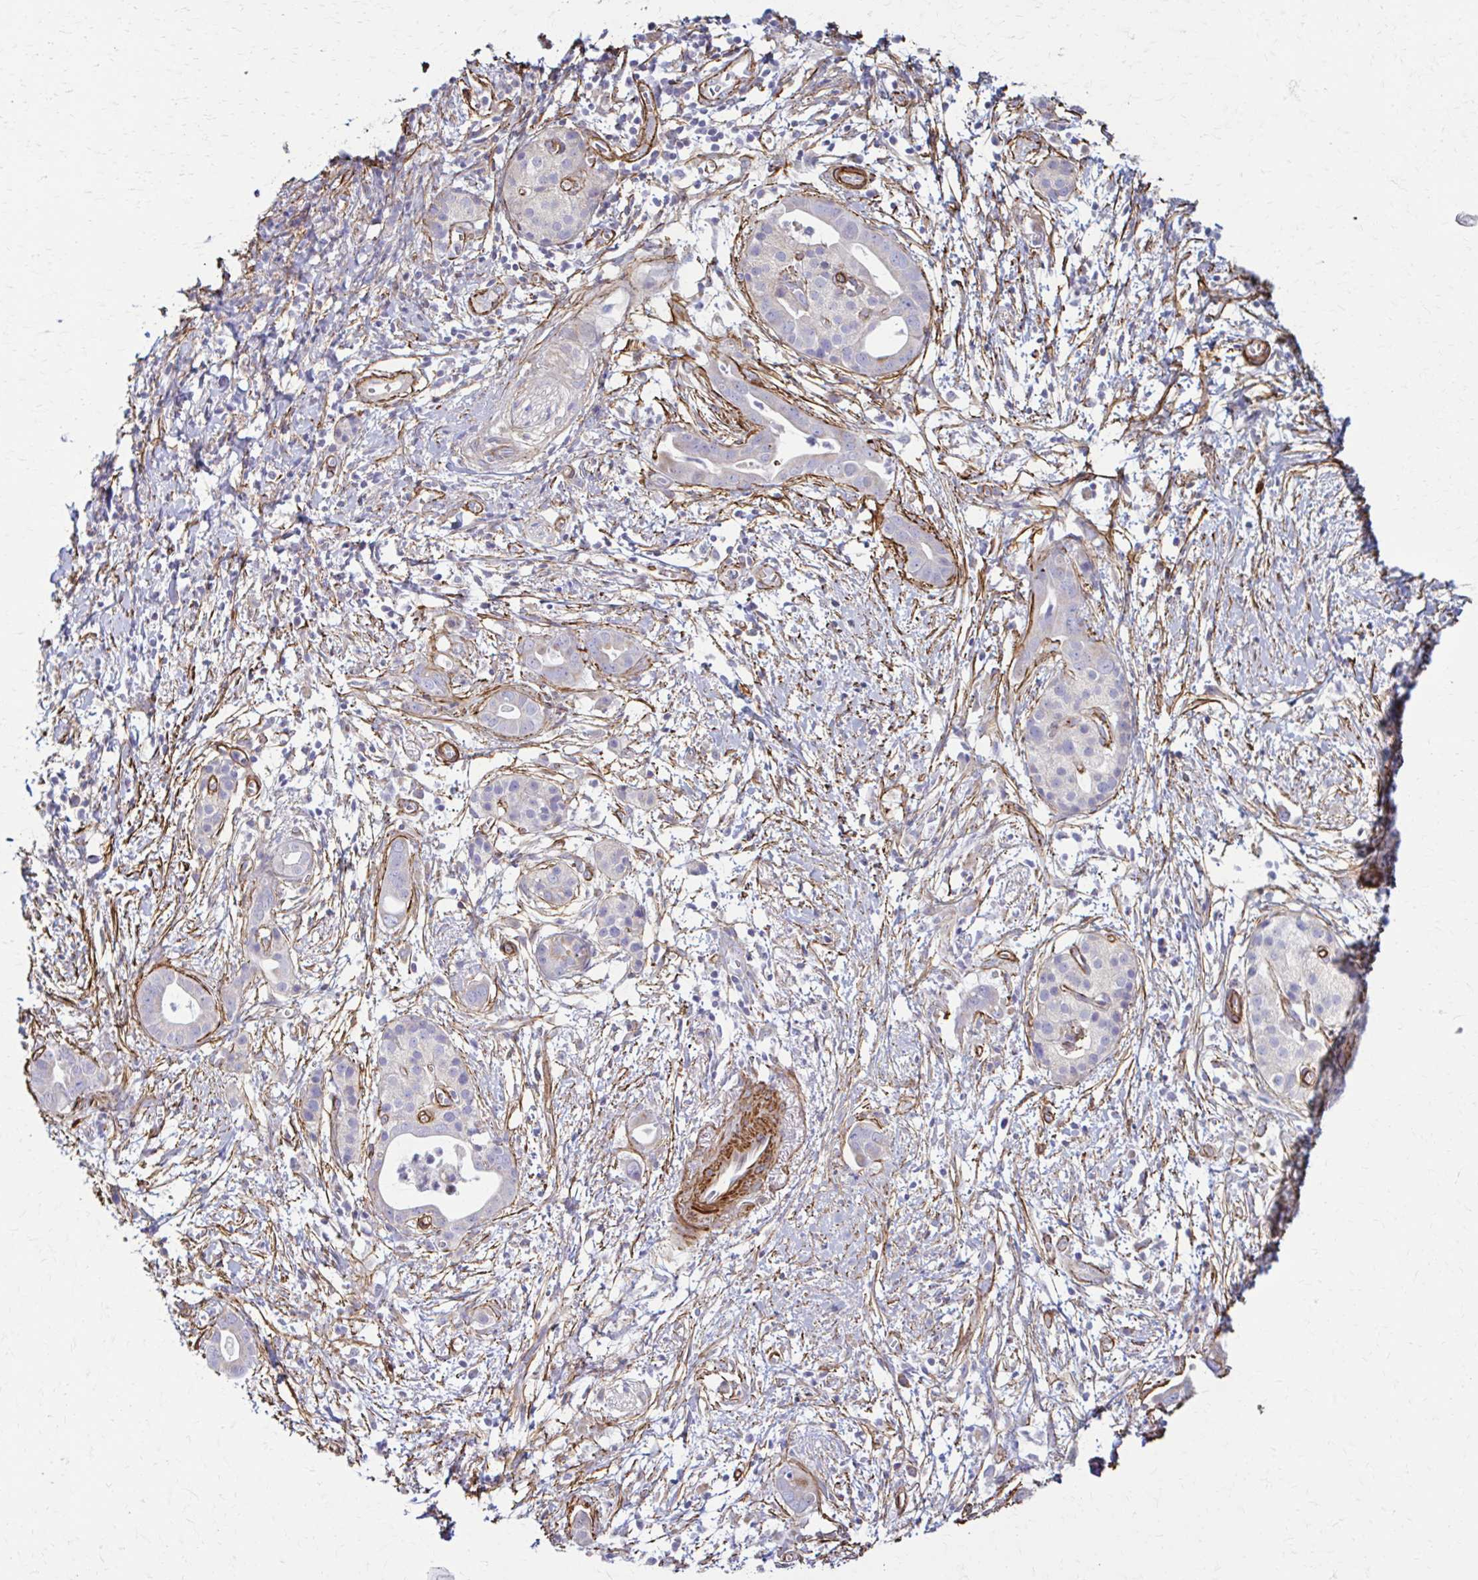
{"staining": {"intensity": "negative", "quantity": "none", "location": "none"}, "tissue": "pancreatic cancer", "cell_type": "Tumor cells", "image_type": "cancer", "snomed": [{"axis": "morphology", "description": "Adenocarcinoma, NOS"}, {"axis": "topography", "description": "Pancreas"}], "caption": "A photomicrograph of pancreatic adenocarcinoma stained for a protein shows no brown staining in tumor cells.", "gene": "TIMMDC1", "patient": {"sex": "male", "age": 61}}